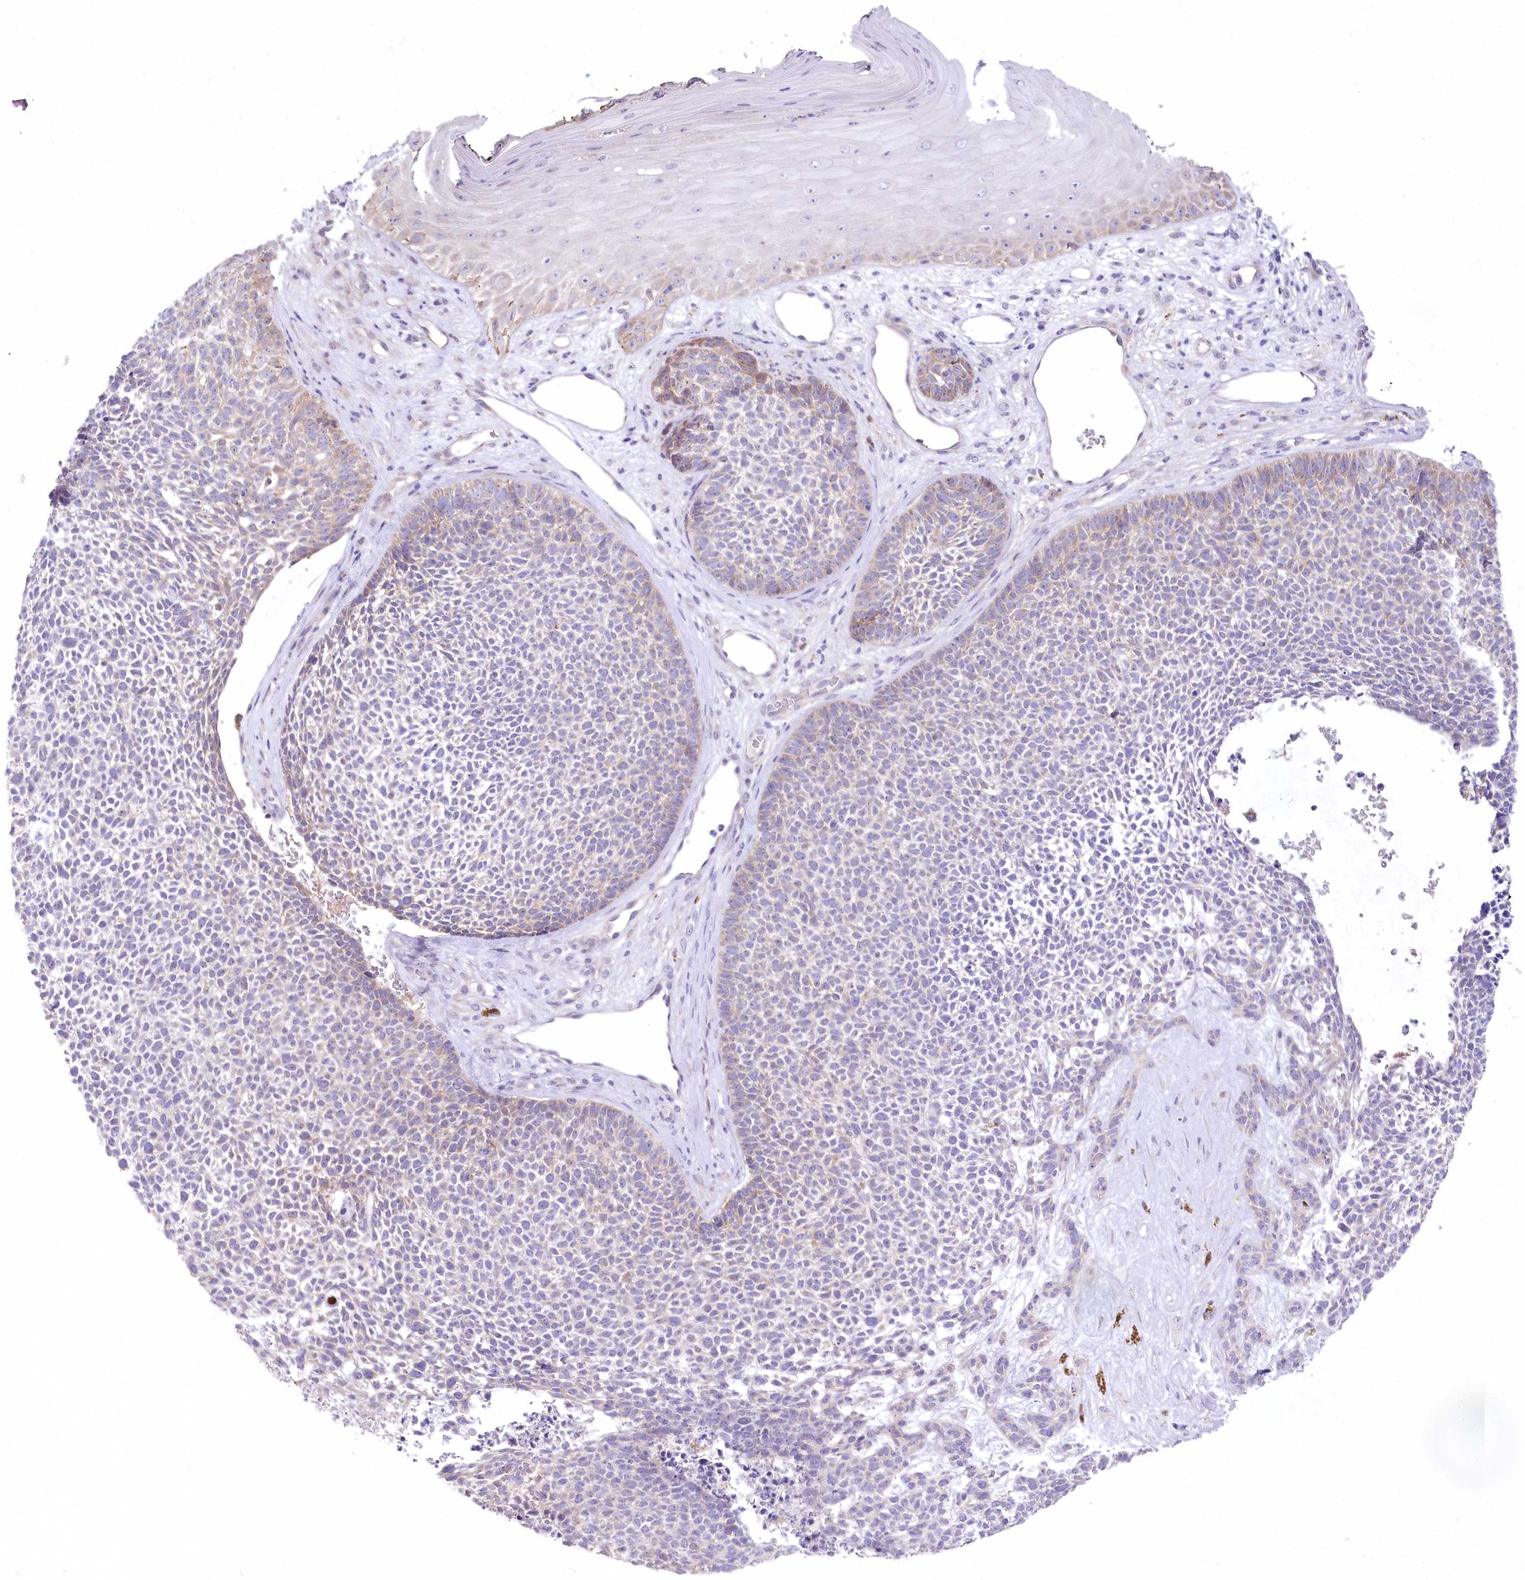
{"staining": {"intensity": "weak", "quantity": "<25%", "location": "cytoplasmic/membranous"}, "tissue": "skin cancer", "cell_type": "Tumor cells", "image_type": "cancer", "snomed": [{"axis": "morphology", "description": "Basal cell carcinoma"}, {"axis": "topography", "description": "Skin"}], "caption": "IHC micrograph of skin basal cell carcinoma stained for a protein (brown), which displays no positivity in tumor cells.", "gene": "MYOZ1", "patient": {"sex": "female", "age": 84}}